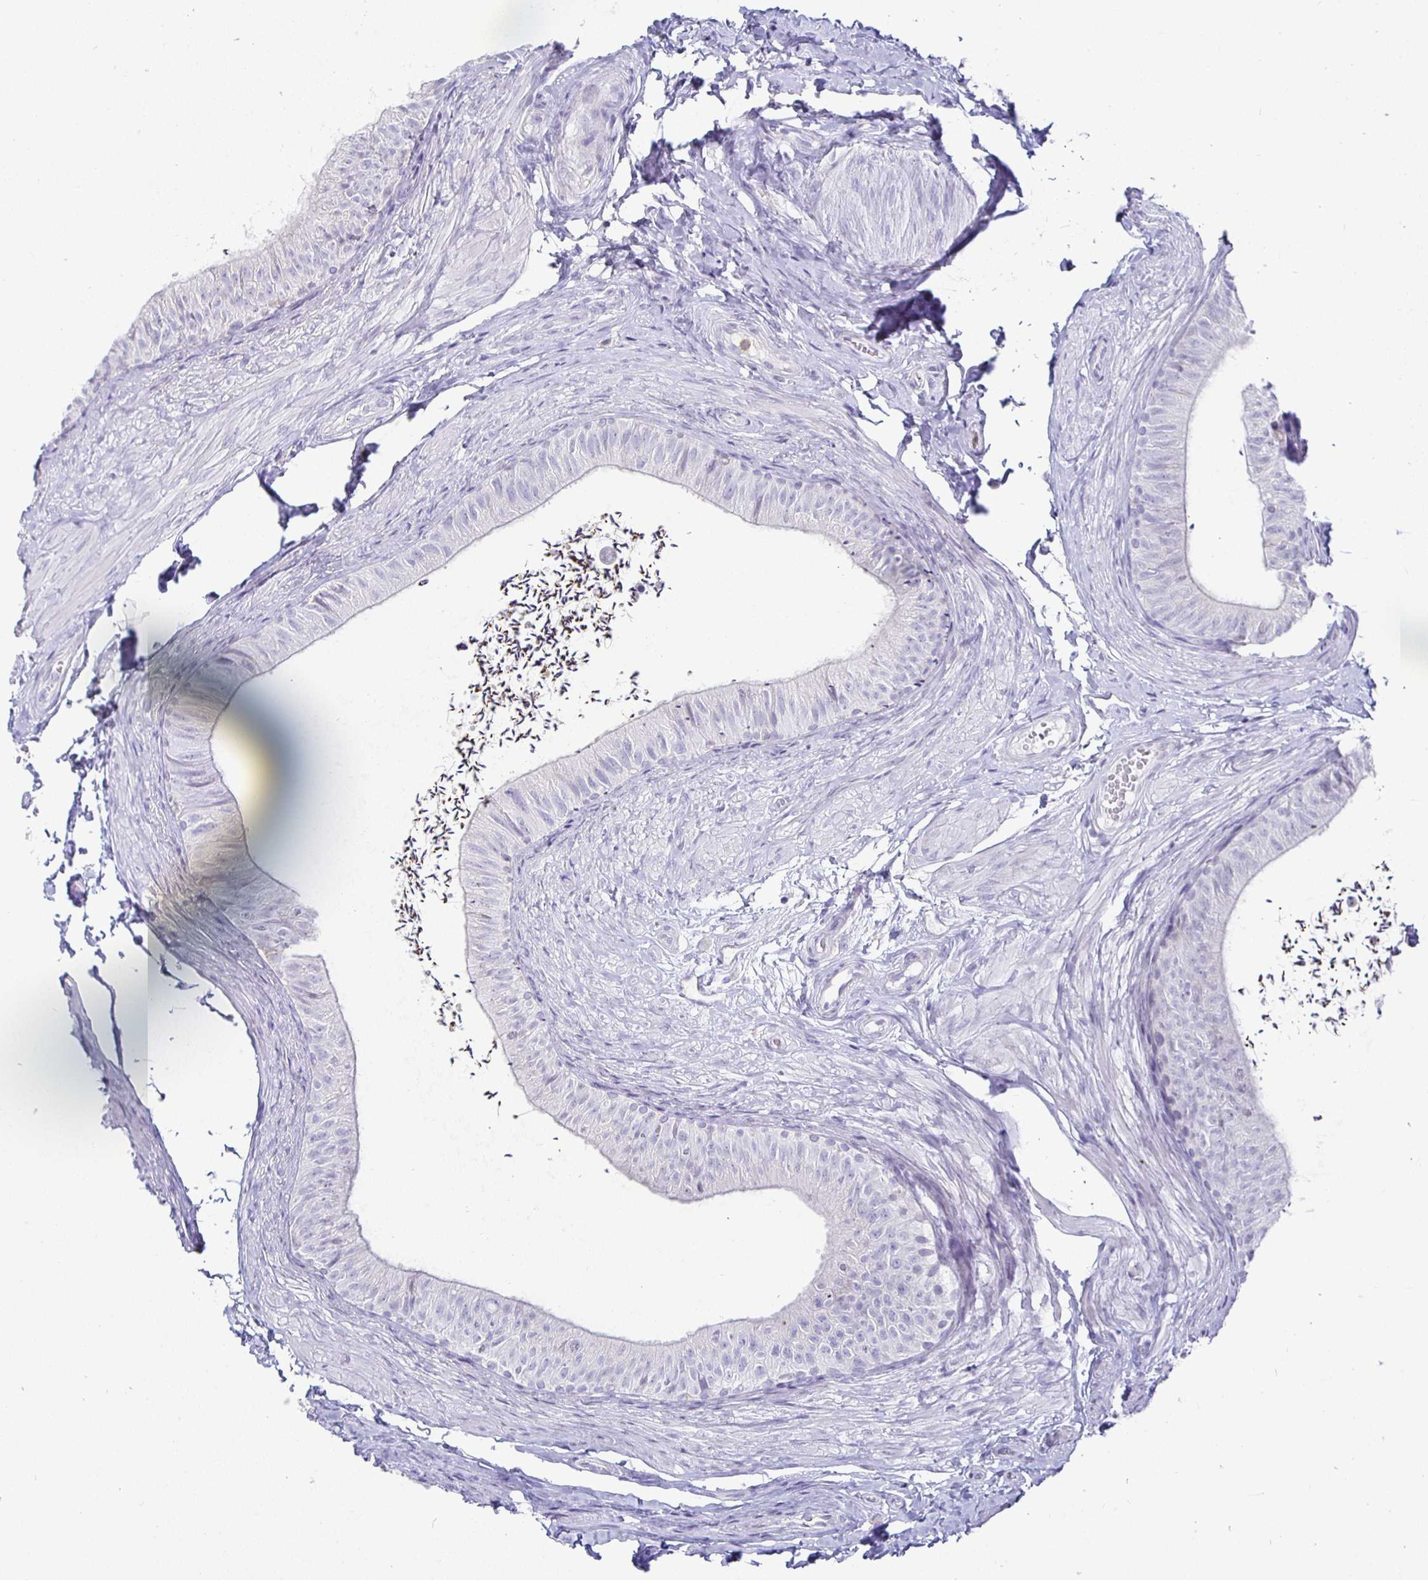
{"staining": {"intensity": "negative", "quantity": "none", "location": "none"}, "tissue": "epididymis", "cell_type": "Glandular cells", "image_type": "normal", "snomed": [{"axis": "morphology", "description": "Normal tissue, NOS"}, {"axis": "topography", "description": "Epididymis, spermatic cord, NOS"}, {"axis": "topography", "description": "Epididymis"}, {"axis": "topography", "description": "Peripheral nerve tissue"}], "caption": "Immunohistochemistry (IHC) of normal epididymis demonstrates no positivity in glandular cells.", "gene": "SIRPA", "patient": {"sex": "male", "age": 29}}